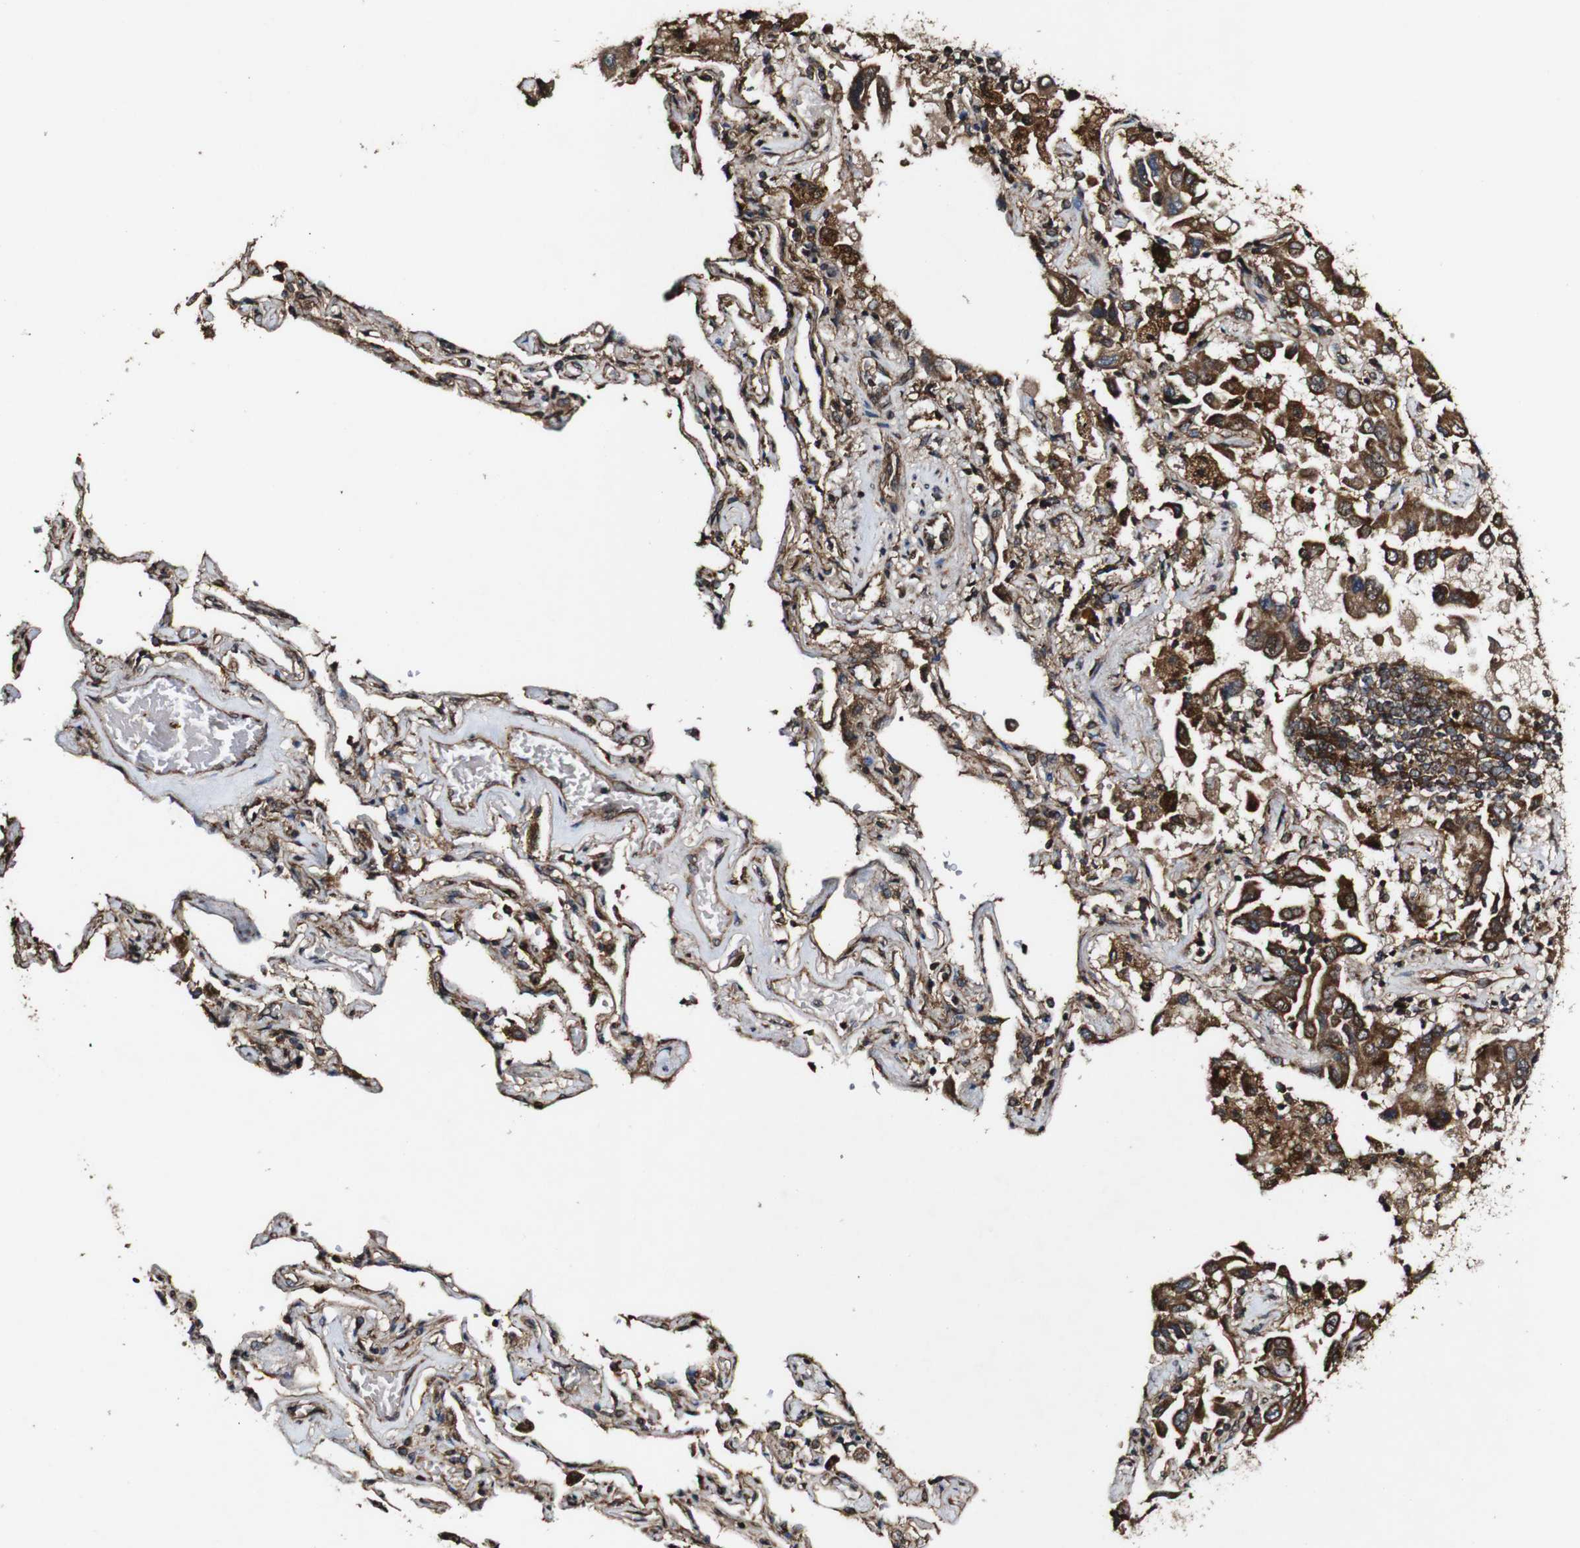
{"staining": {"intensity": "strong", "quantity": ">75%", "location": "cytoplasmic/membranous"}, "tissue": "lung cancer", "cell_type": "Tumor cells", "image_type": "cancer", "snomed": [{"axis": "morphology", "description": "Adenocarcinoma, NOS"}, {"axis": "topography", "description": "Lung"}], "caption": "Adenocarcinoma (lung) stained with a protein marker reveals strong staining in tumor cells.", "gene": "BTN3A3", "patient": {"sex": "male", "age": 68}}